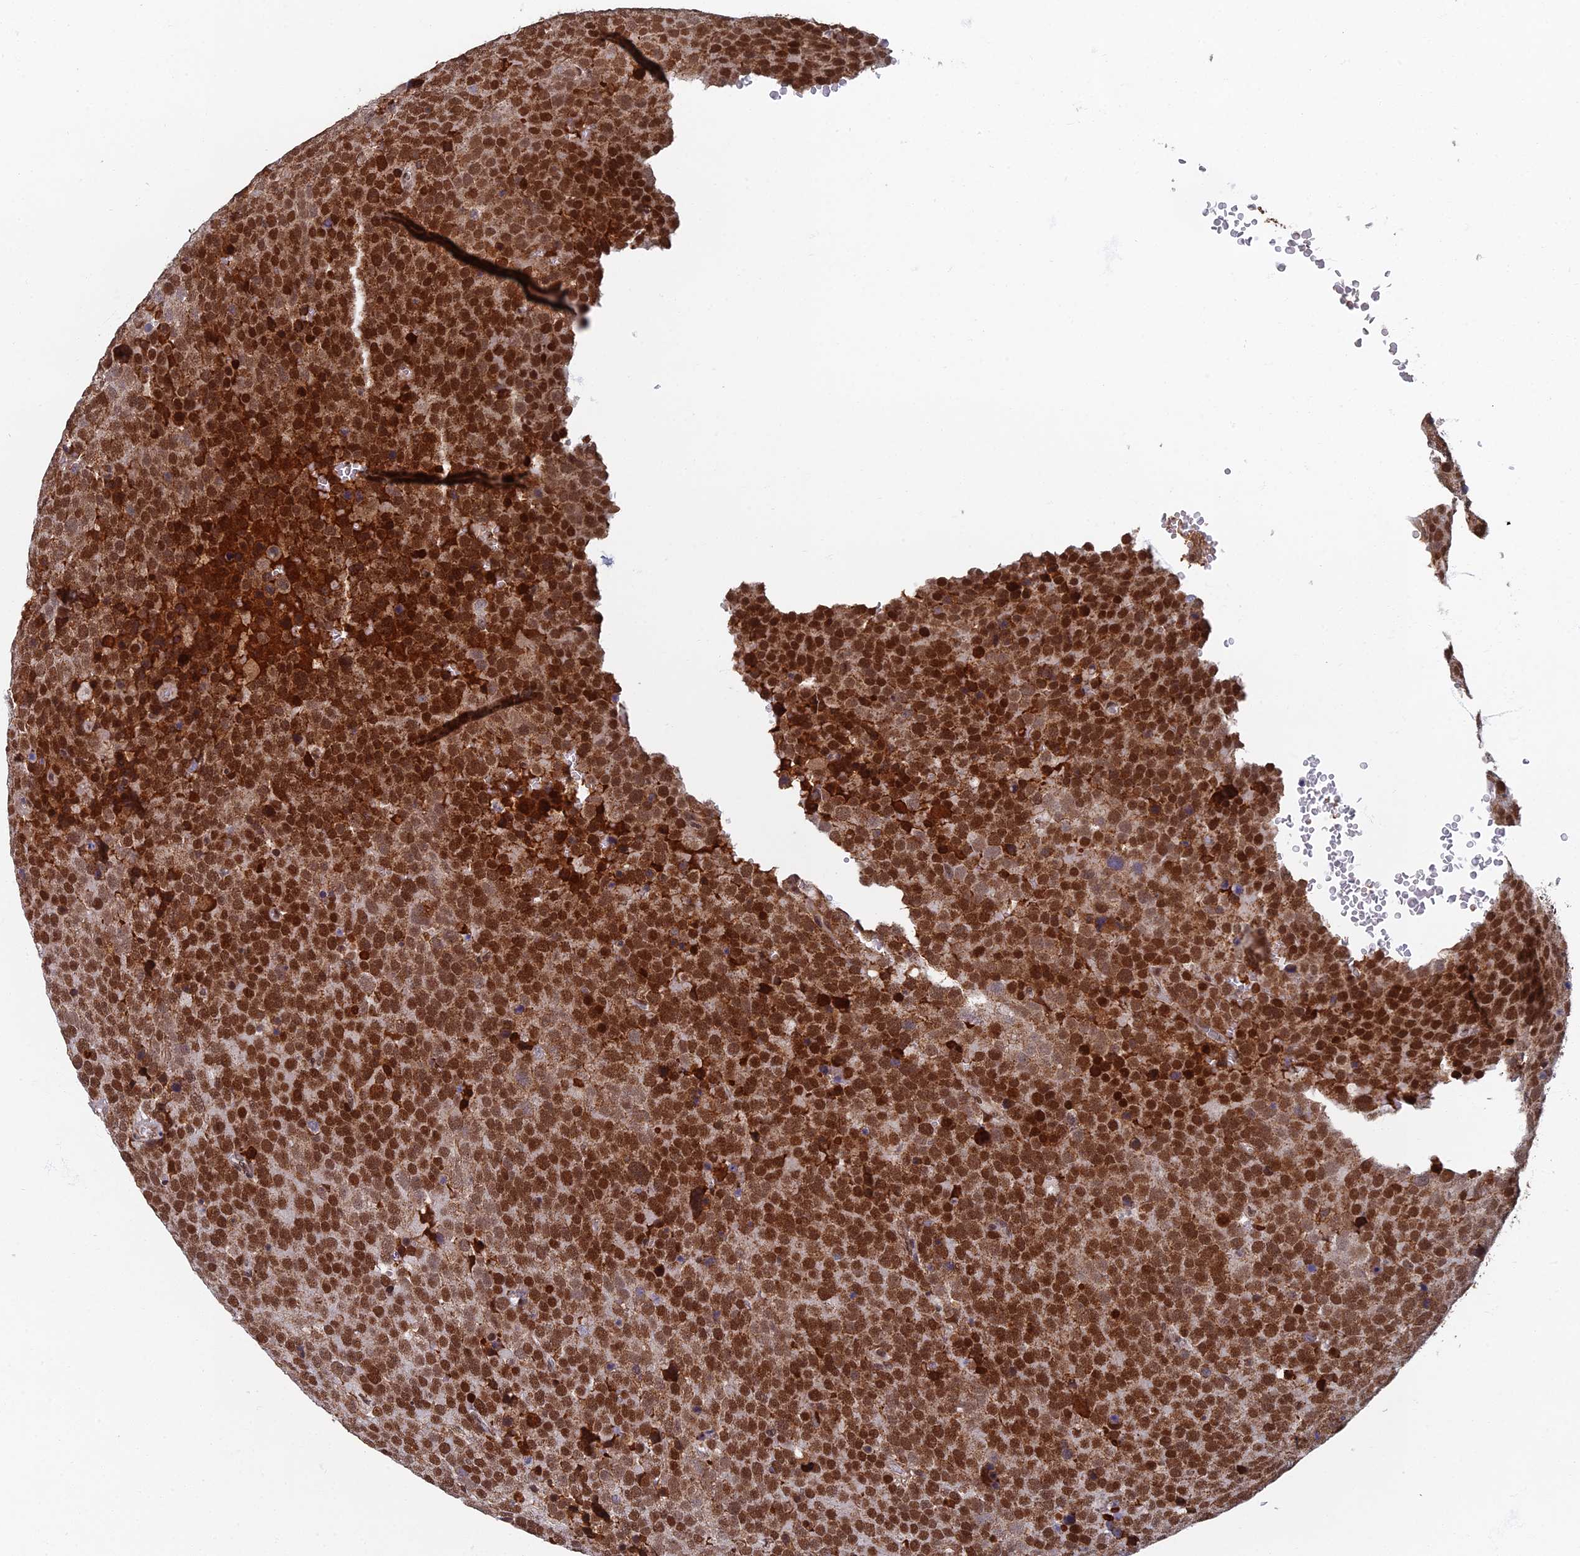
{"staining": {"intensity": "strong", "quantity": "25%-75%", "location": "nuclear"}, "tissue": "testis cancer", "cell_type": "Tumor cells", "image_type": "cancer", "snomed": [{"axis": "morphology", "description": "Seminoma, NOS"}, {"axis": "topography", "description": "Testis"}], "caption": "High-magnification brightfield microscopy of testis cancer stained with DAB (brown) and counterstained with hematoxylin (blue). tumor cells exhibit strong nuclear staining is present in about25%-75% of cells.", "gene": "TAF13", "patient": {"sex": "male", "age": 71}}